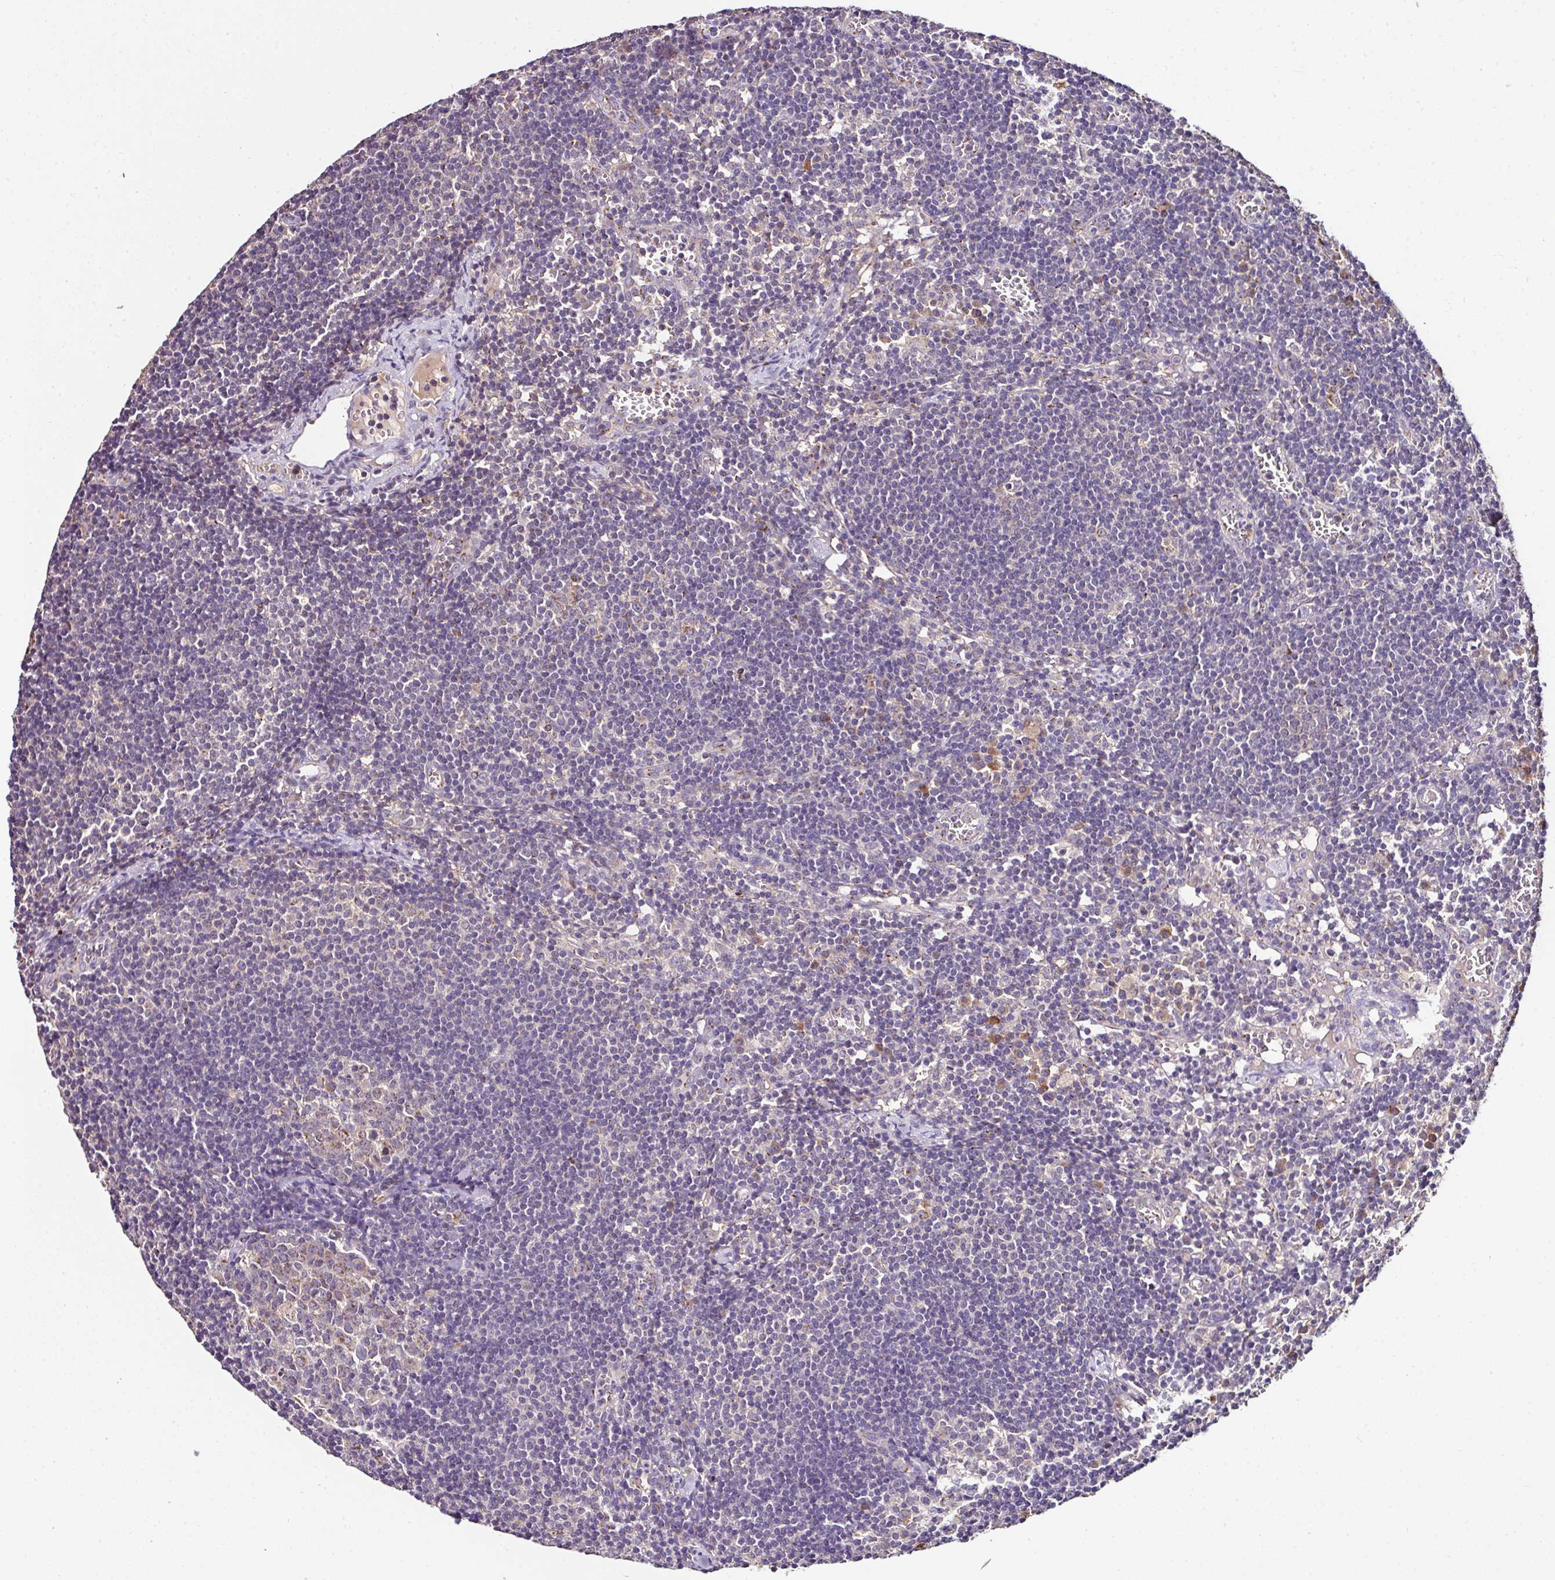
{"staining": {"intensity": "moderate", "quantity": "<25%", "location": "cytoplasmic/membranous"}, "tissue": "lymph node", "cell_type": "Germinal center cells", "image_type": "normal", "snomed": [{"axis": "morphology", "description": "Normal tissue, NOS"}, {"axis": "topography", "description": "Lymph node"}], "caption": "IHC histopathology image of unremarkable lymph node: lymph node stained using IHC displays low levels of moderate protein expression localized specifically in the cytoplasmic/membranous of germinal center cells, appearing as a cytoplasmic/membranous brown color.", "gene": "CPD", "patient": {"sex": "female", "age": 27}}